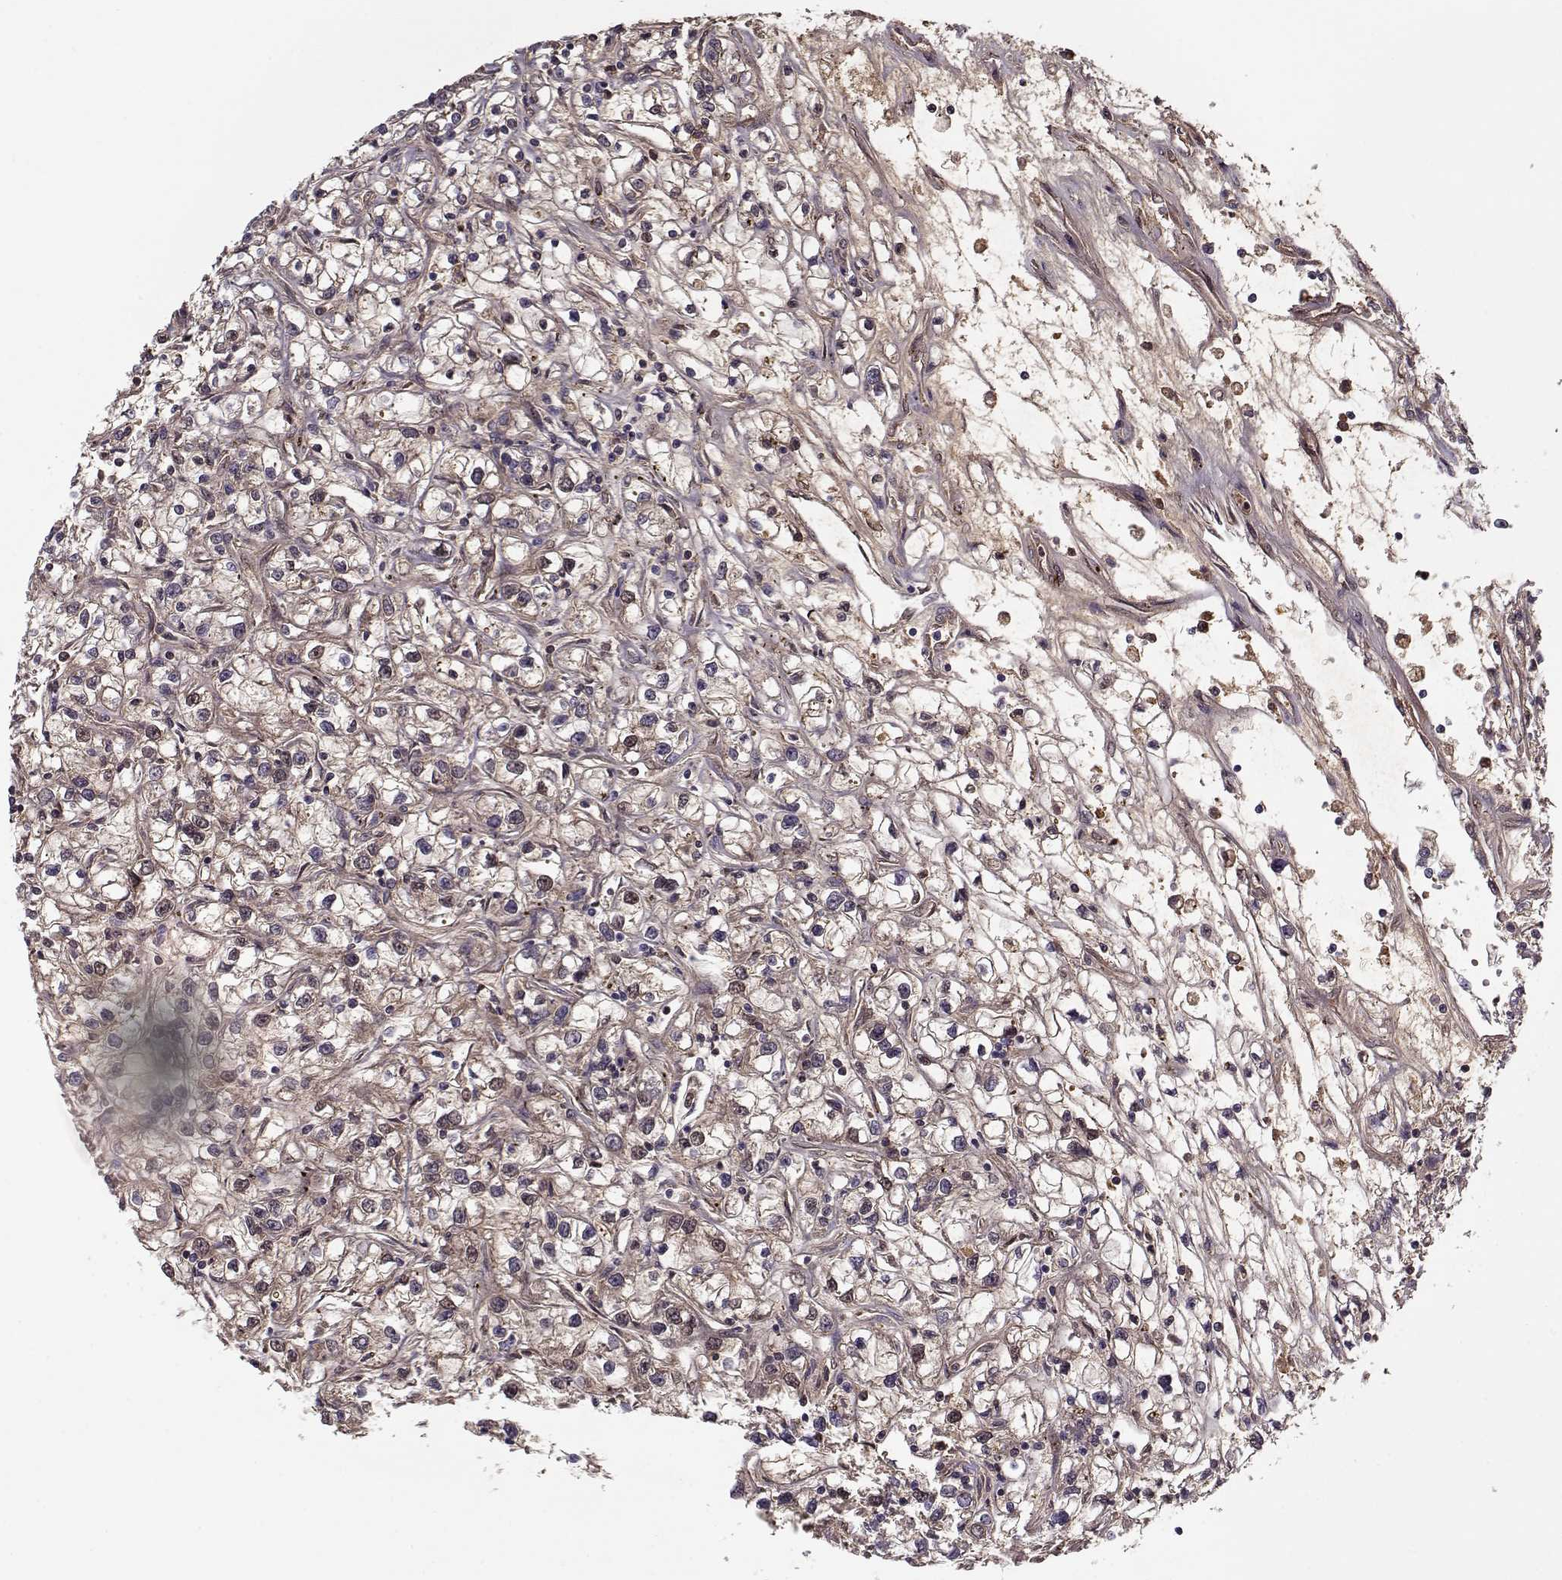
{"staining": {"intensity": "negative", "quantity": "none", "location": "none"}, "tissue": "renal cancer", "cell_type": "Tumor cells", "image_type": "cancer", "snomed": [{"axis": "morphology", "description": "Adenocarcinoma, NOS"}, {"axis": "topography", "description": "Kidney"}], "caption": "Tumor cells are negative for protein expression in human renal cancer (adenocarcinoma).", "gene": "AFM", "patient": {"sex": "female", "age": 59}}